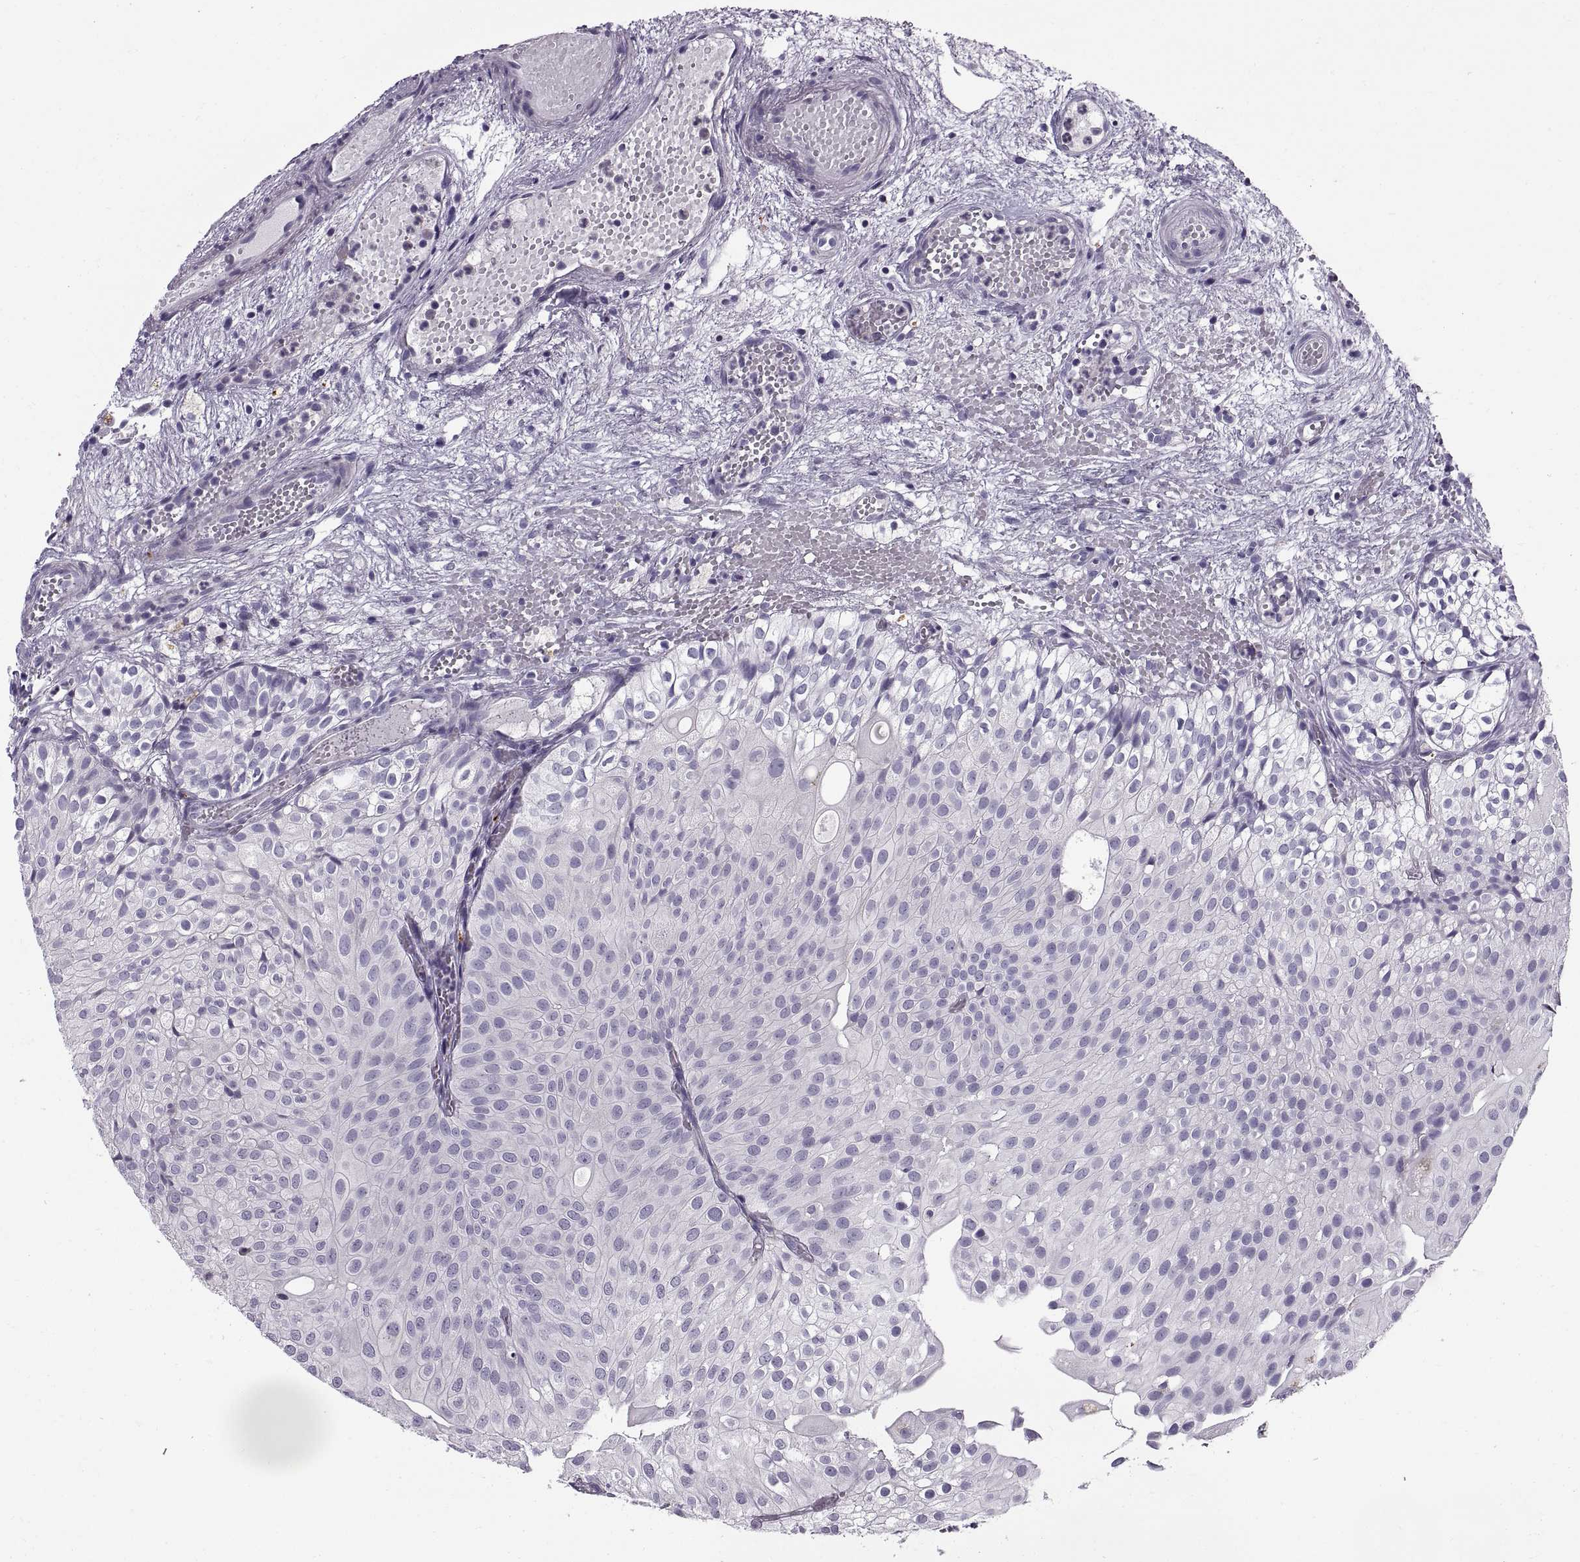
{"staining": {"intensity": "negative", "quantity": "none", "location": "none"}, "tissue": "urothelial cancer", "cell_type": "Tumor cells", "image_type": "cancer", "snomed": [{"axis": "morphology", "description": "Urothelial carcinoma, Low grade"}, {"axis": "topography", "description": "Urinary bladder"}], "caption": "Immunohistochemistry photomicrograph of neoplastic tissue: human low-grade urothelial carcinoma stained with DAB (3,3'-diaminobenzidine) reveals no significant protein positivity in tumor cells.", "gene": "CALCR", "patient": {"sex": "male", "age": 72}}